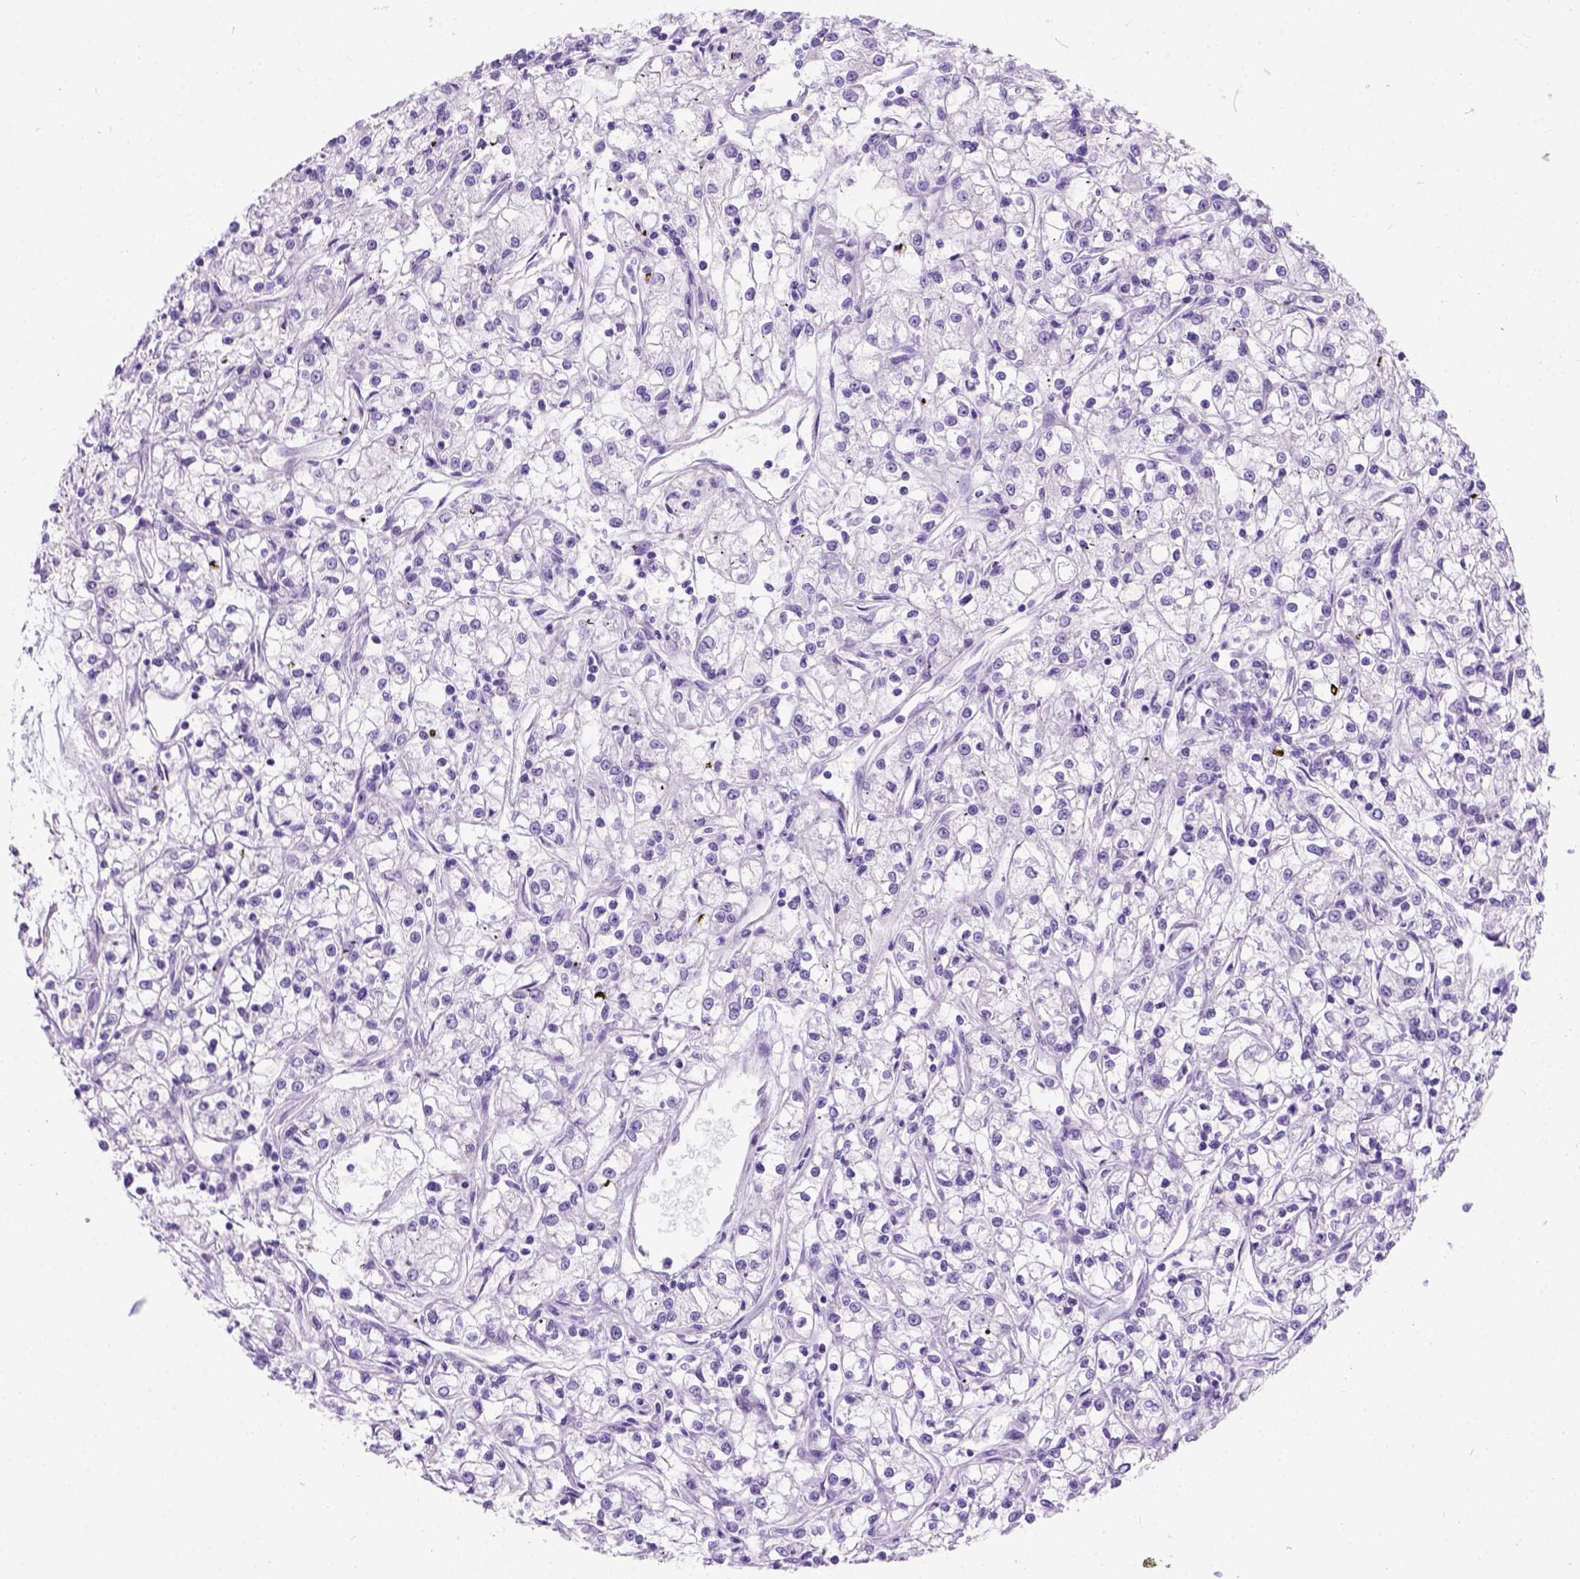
{"staining": {"intensity": "negative", "quantity": "none", "location": "none"}, "tissue": "renal cancer", "cell_type": "Tumor cells", "image_type": "cancer", "snomed": [{"axis": "morphology", "description": "Adenocarcinoma, NOS"}, {"axis": "topography", "description": "Kidney"}], "caption": "Tumor cells show no significant protein positivity in renal cancer (adenocarcinoma). The staining was performed using DAB (3,3'-diaminobenzidine) to visualize the protein expression in brown, while the nuclei were stained in blue with hematoxylin (Magnification: 20x).", "gene": "C7orf57", "patient": {"sex": "female", "age": 59}}